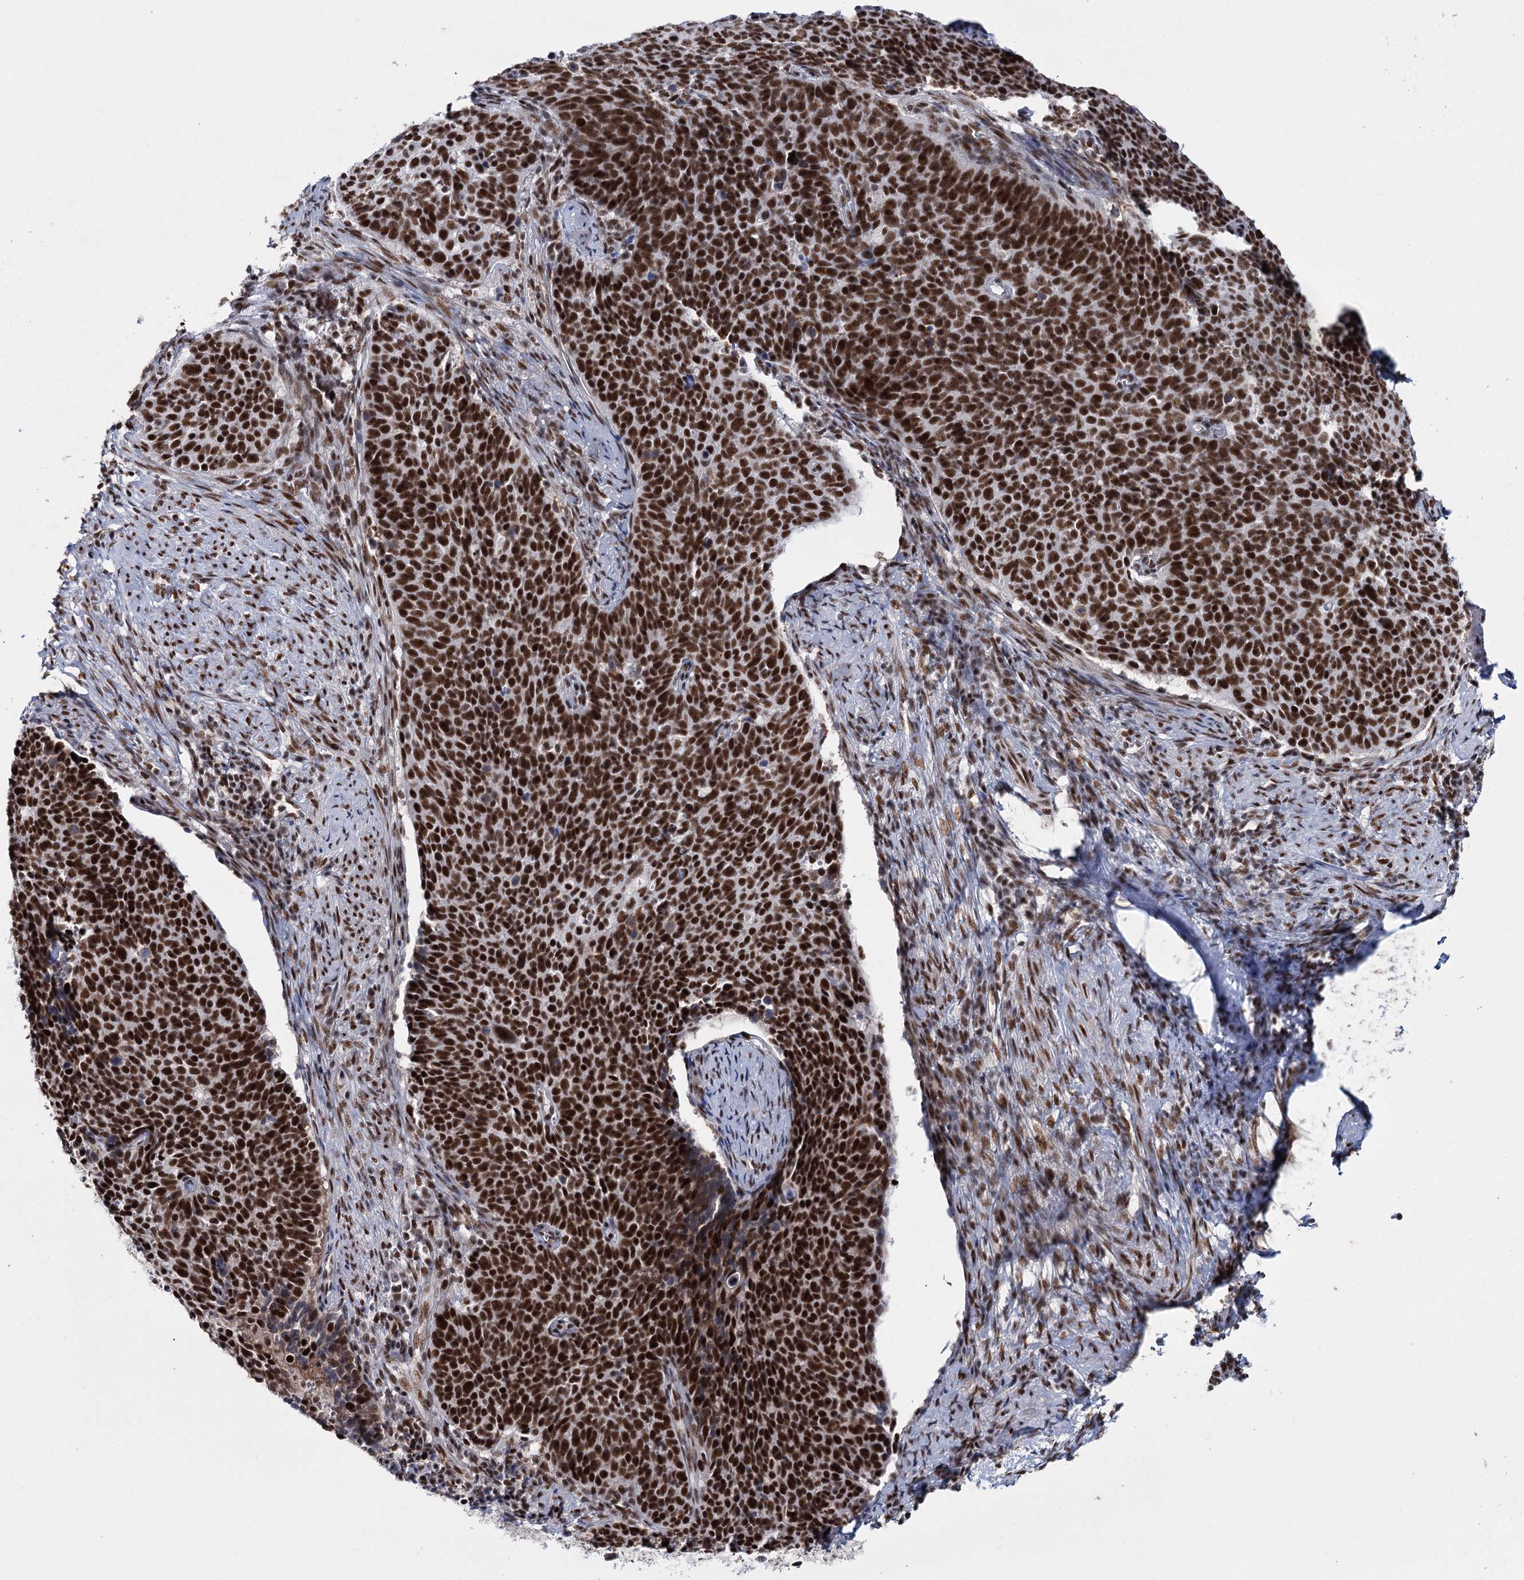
{"staining": {"intensity": "strong", "quantity": ">75%", "location": "nuclear"}, "tissue": "cervical cancer", "cell_type": "Tumor cells", "image_type": "cancer", "snomed": [{"axis": "morphology", "description": "Squamous cell carcinoma, NOS"}, {"axis": "topography", "description": "Cervix"}], "caption": "The immunohistochemical stain labels strong nuclear staining in tumor cells of cervical cancer tissue.", "gene": "SCAF8", "patient": {"sex": "female", "age": 39}}